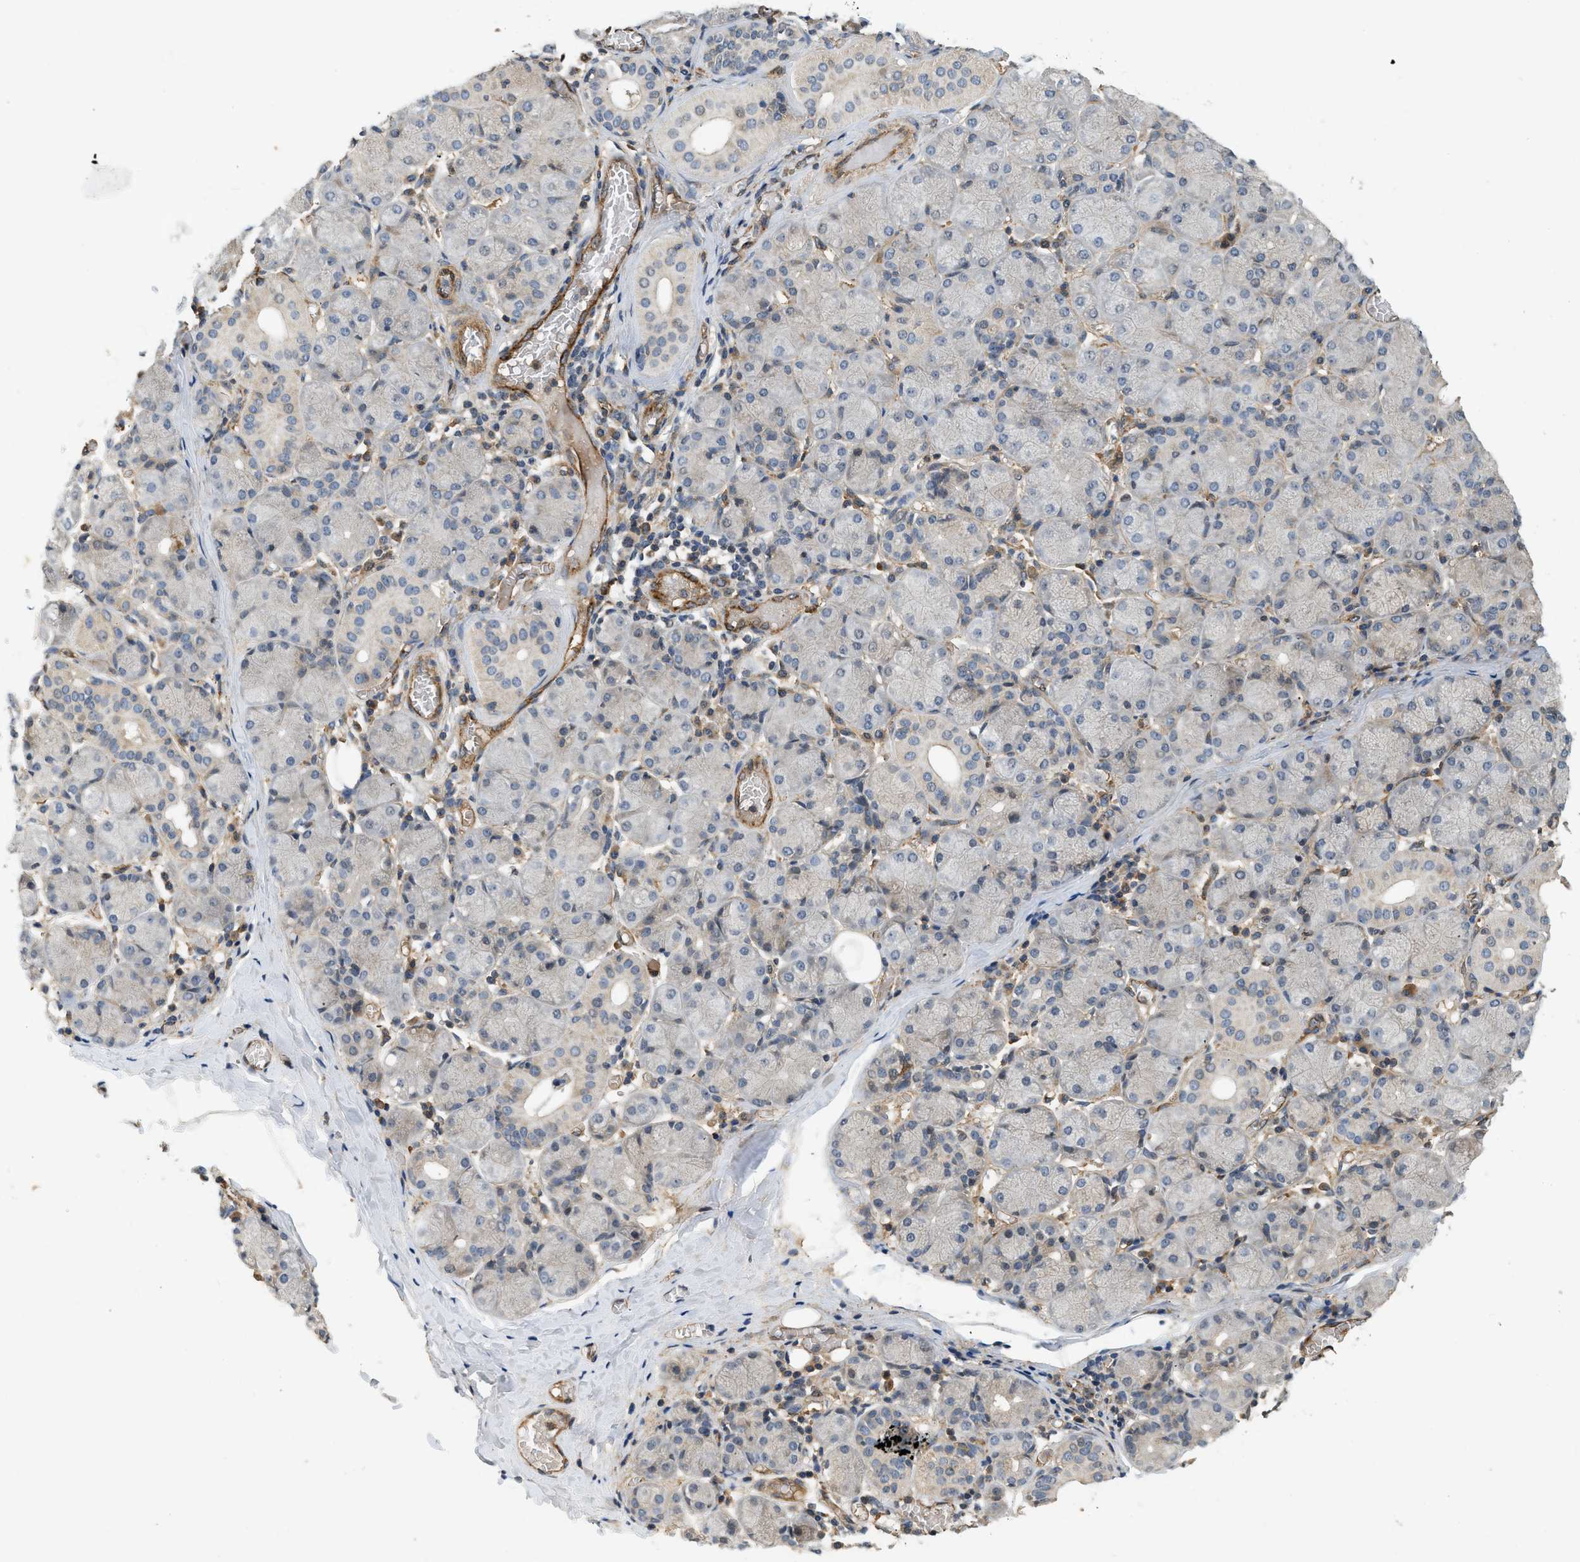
{"staining": {"intensity": "negative", "quantity": "none", "location": "none"}, "tissue": "salivary gland", "cell_type": "Glandular cells", "image_type": "normal", "snomed": [{"axis": "morphology", "description": "Normal tissue, NOS"}, {"axis": "topography", "description": "Salivary gland"}], "caption": "Immunohistochemistry (IHC) image of unremarkable salivary gland: salivary gland stained with DAB (3,3'-diaminobenzidine) demonstrates no significant protein expression in glandular cells.", "gene": "HIP1", "patient": {"sex": "female", "age": 24}}